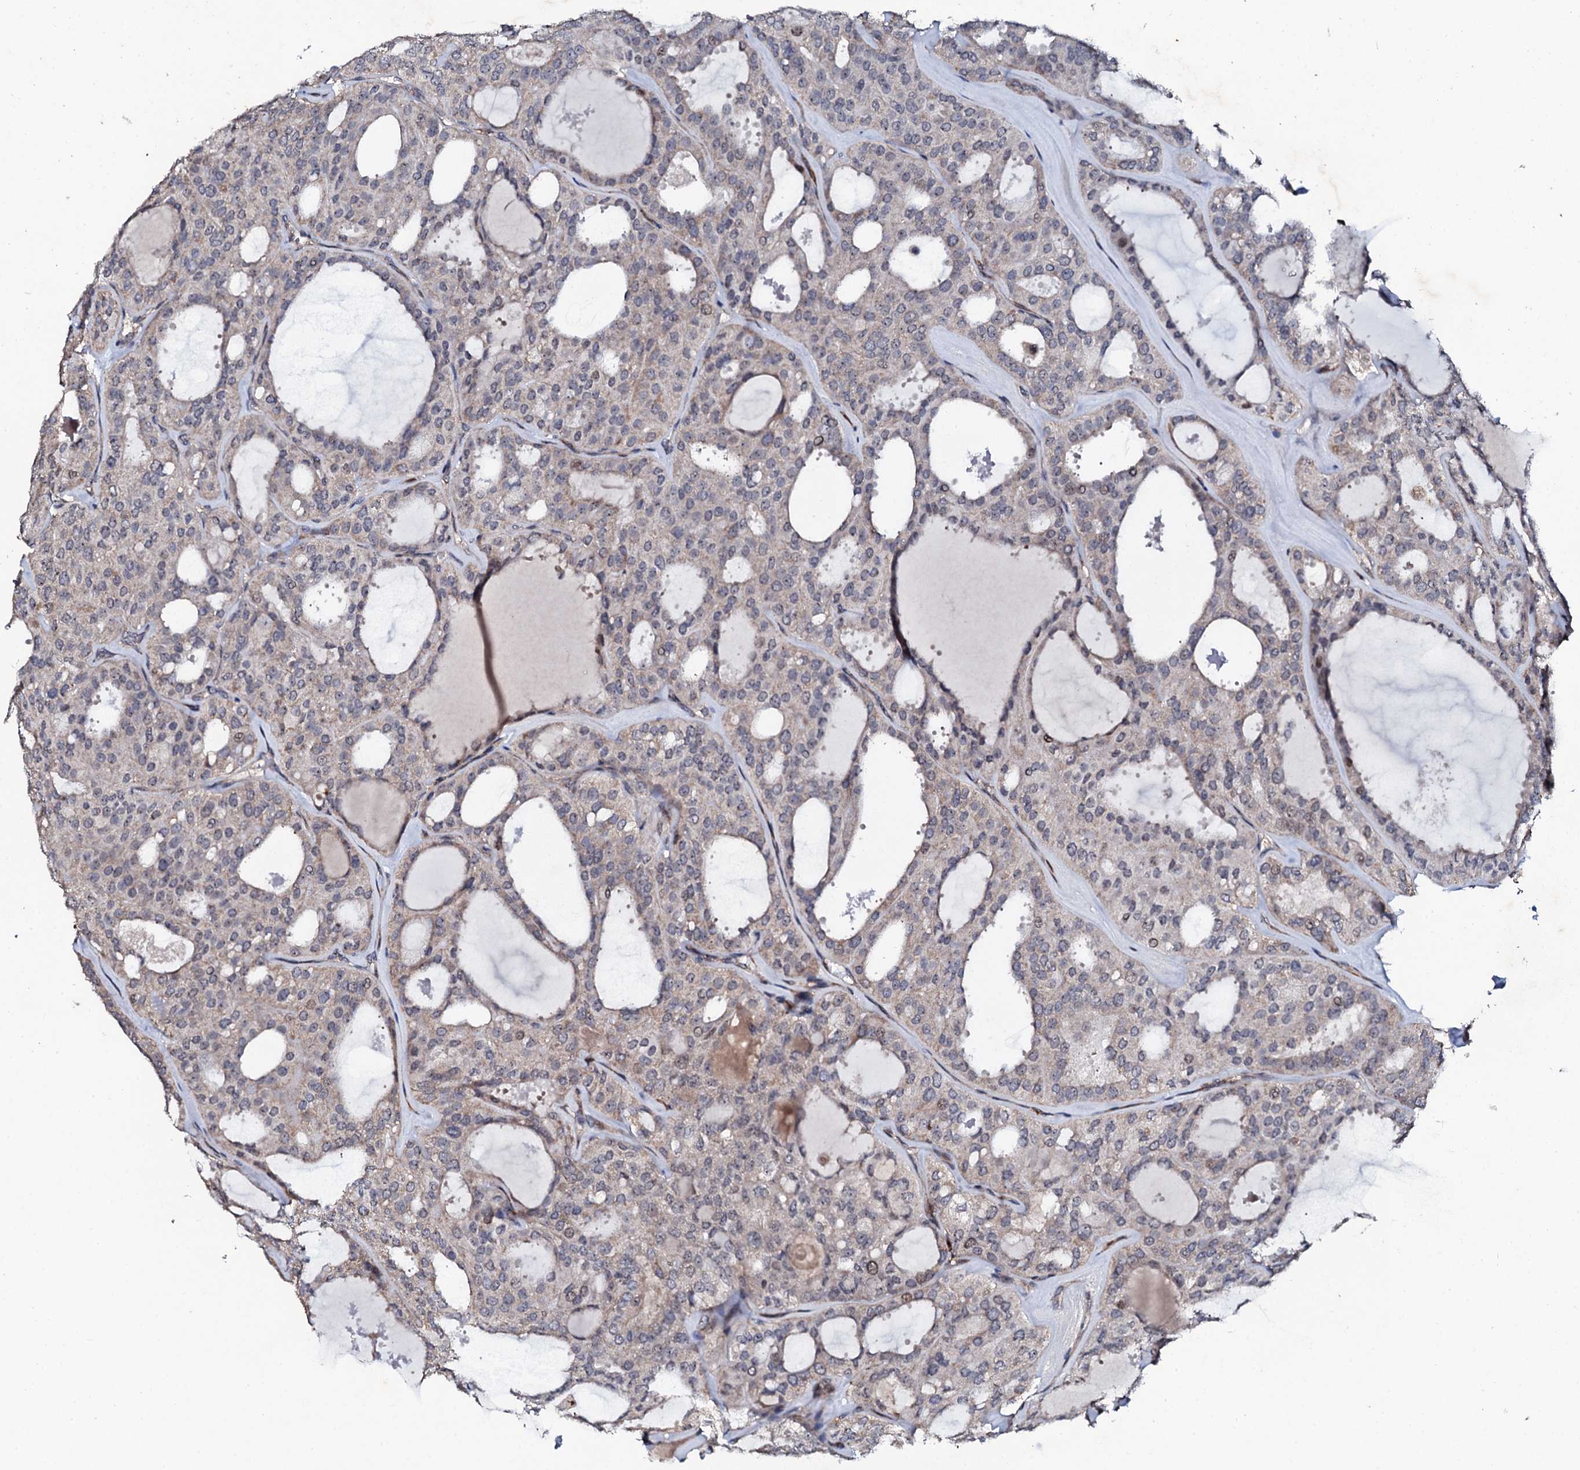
{"staining": {"intensity": "negative", "quantity": "none", "location": "none"}, "tissue": "thyroid cancer", "cell_type": "Tumor cells", "image_type": "cancer", "snomed": [{"axis": "morphology", "description": "Follicular adenoma carcinoma, NOS"}, {"axis": "topography", "description": "Thyroid gland"}], "caption": "DAB immunohistochemical staining of thyroid cancer reveals no significant expression in tumor cells.", "gene": "FAM111A", "patient": {"sex": "male", "age": 75}}